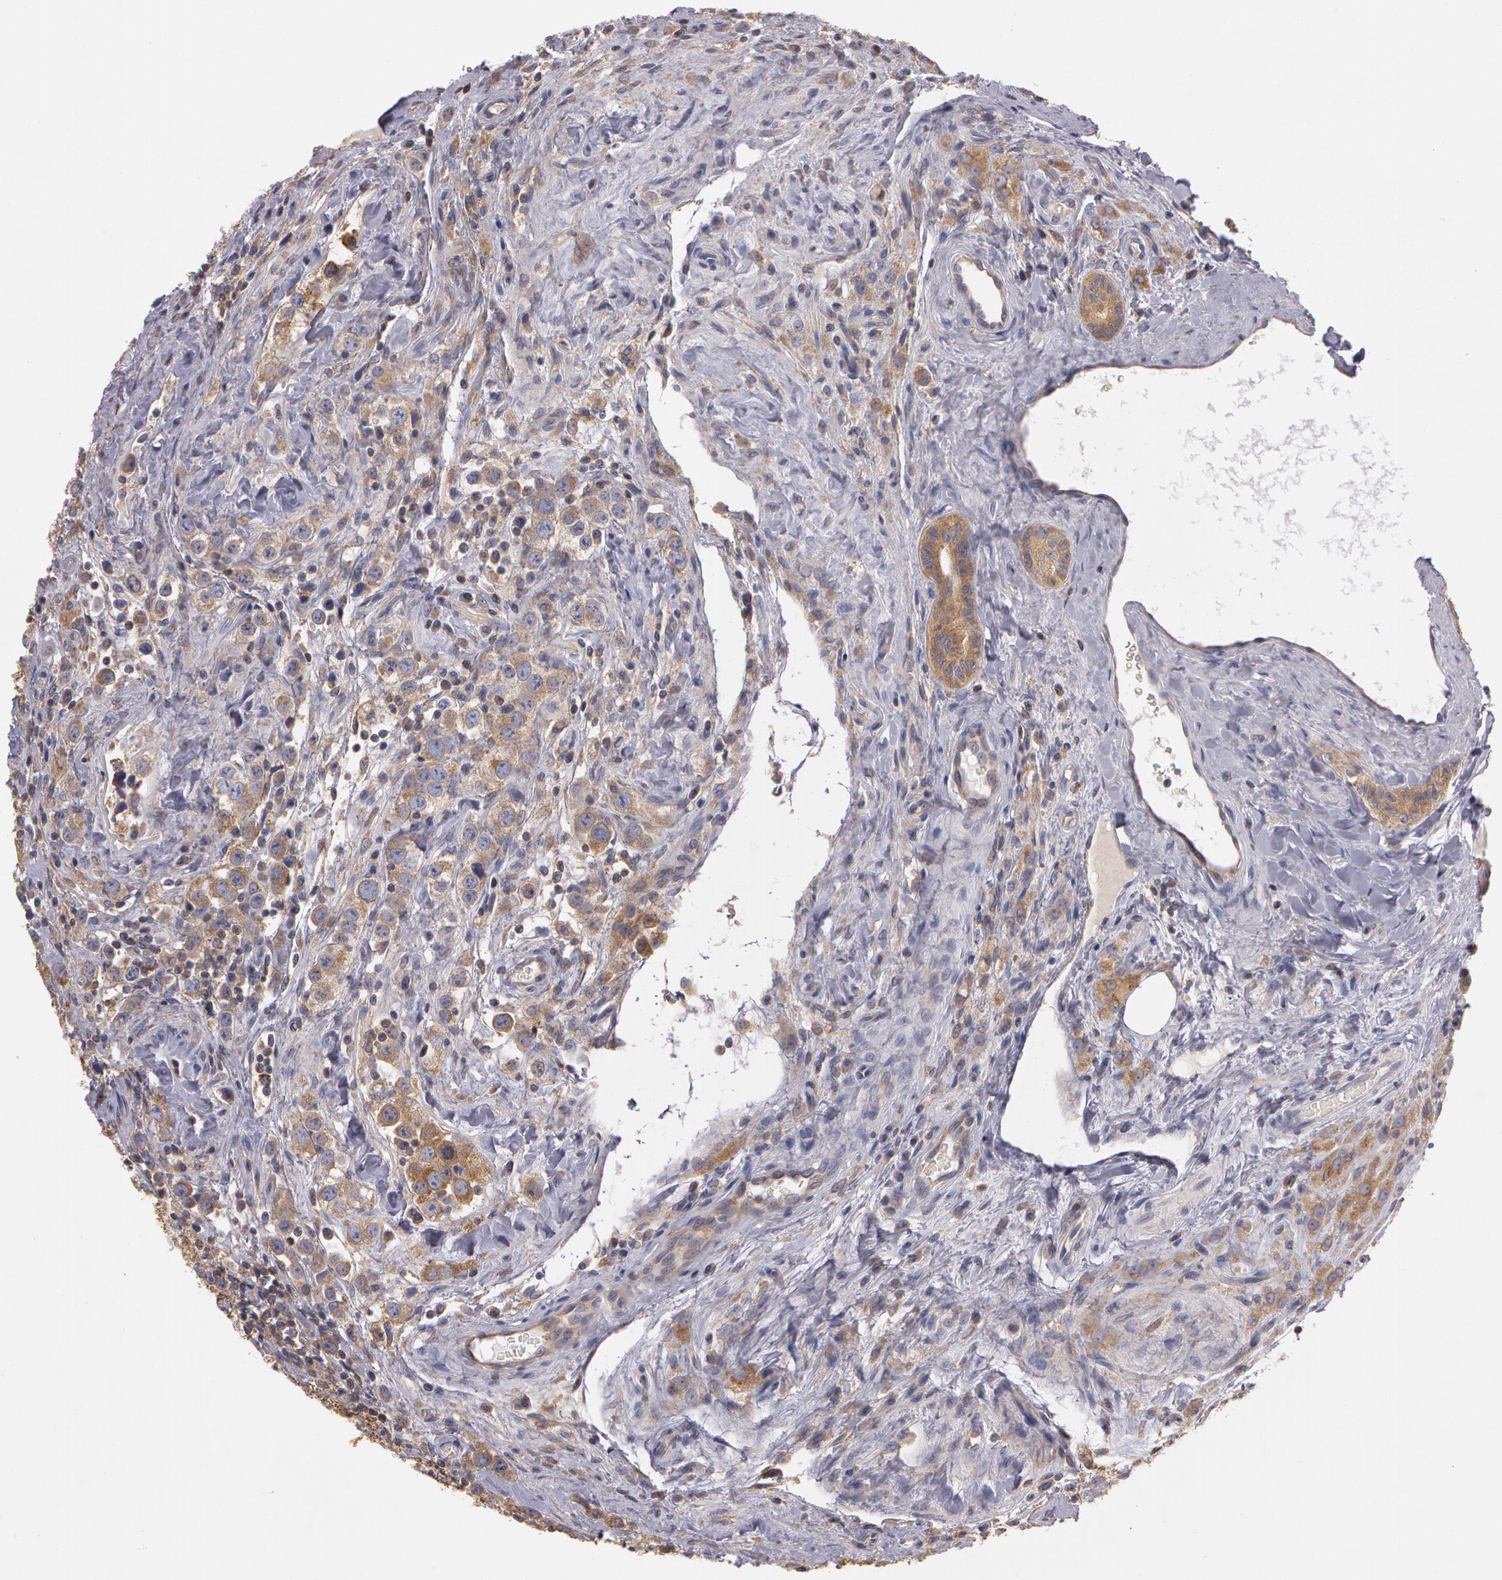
{"staining": {"intensity": "moderate", "quantity": "25%-75%", "location": "cytoplasmic/membranous"}, "tissue": "testis cancer", "cell_type": "Tumor cells", "image_type": "cancer", "snomed": [{"axis": "morphology", "description": "Seminoma, NOS"}, {"axis": "topography", "description": "Testis"}], "caption": "A high-resolution photomicrograph shows immunohistochemistry (IHC) staining of testis cancer, which exhibits moderate cytoplasmic/membranous positivity in about 25%-75% of tumor cells. The staining was performed using DAB to visualize the protein expression in brown, while the nuclei were stained in blue with hematoxylin (Magnification: 20x).", "gene": "NEK9", "patient": {"sex": "male", "age": 32}}